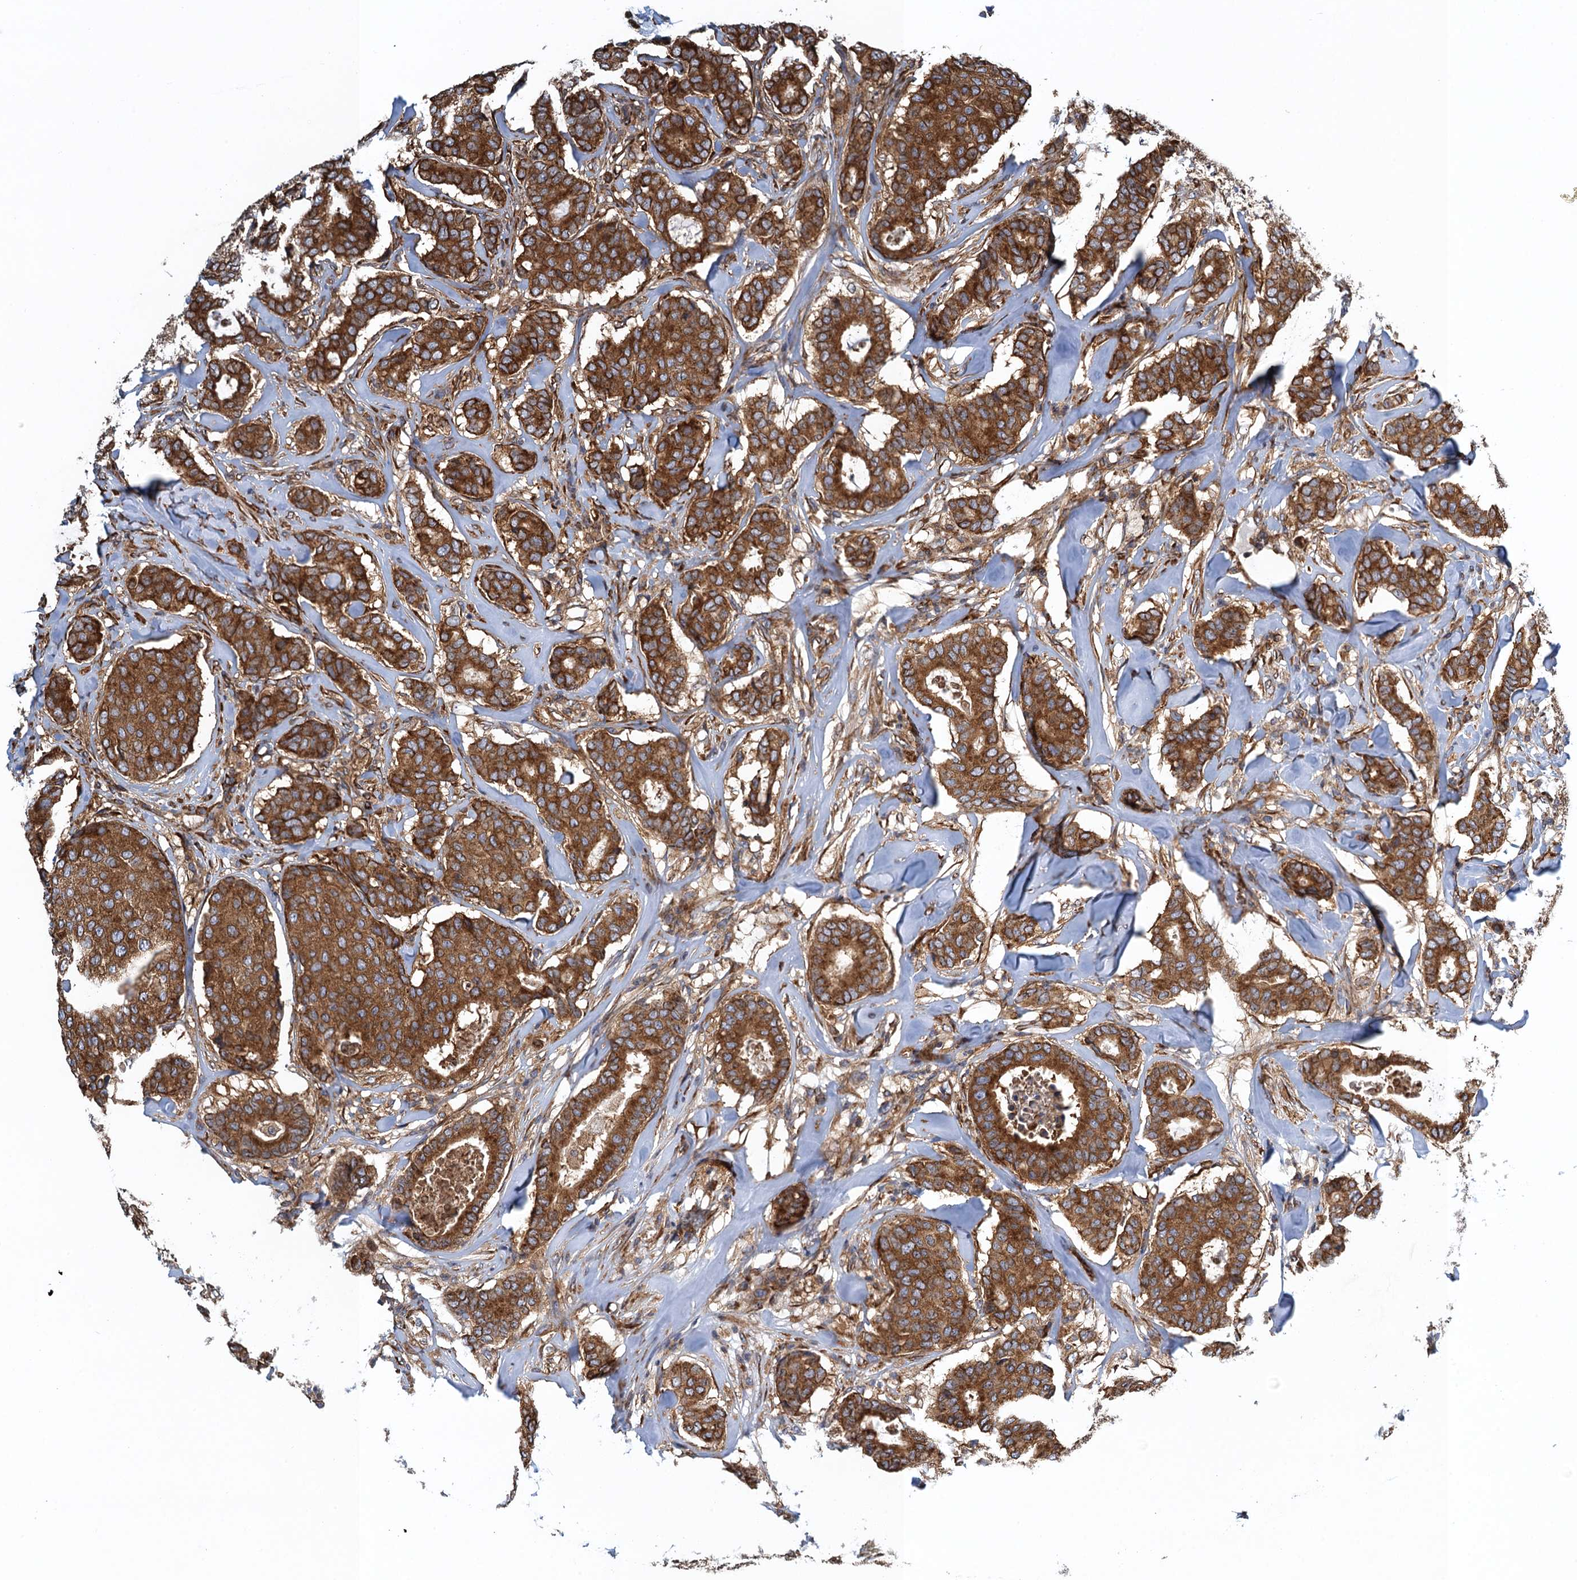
{"staining": {"intensity": "strong", "quantity": ">75%", "location": "cytoplasmic/membranous"}, "tissue": "breast cancer", "cell_type": "Tumor cells", "image_type": "cancer", "snomed": [{"axis": "morphology", "description": "Duct carcinoma"}, {"axis": "topography", "description": "Breast"}], "caption": "This is an image of immunohistochemistry staining of breast cancer, which shows strong positivity in the cytoplasmic/membranous of tumor cells.", "gene": "MDM1", "patient": {"sex": "female", "age": 75}}